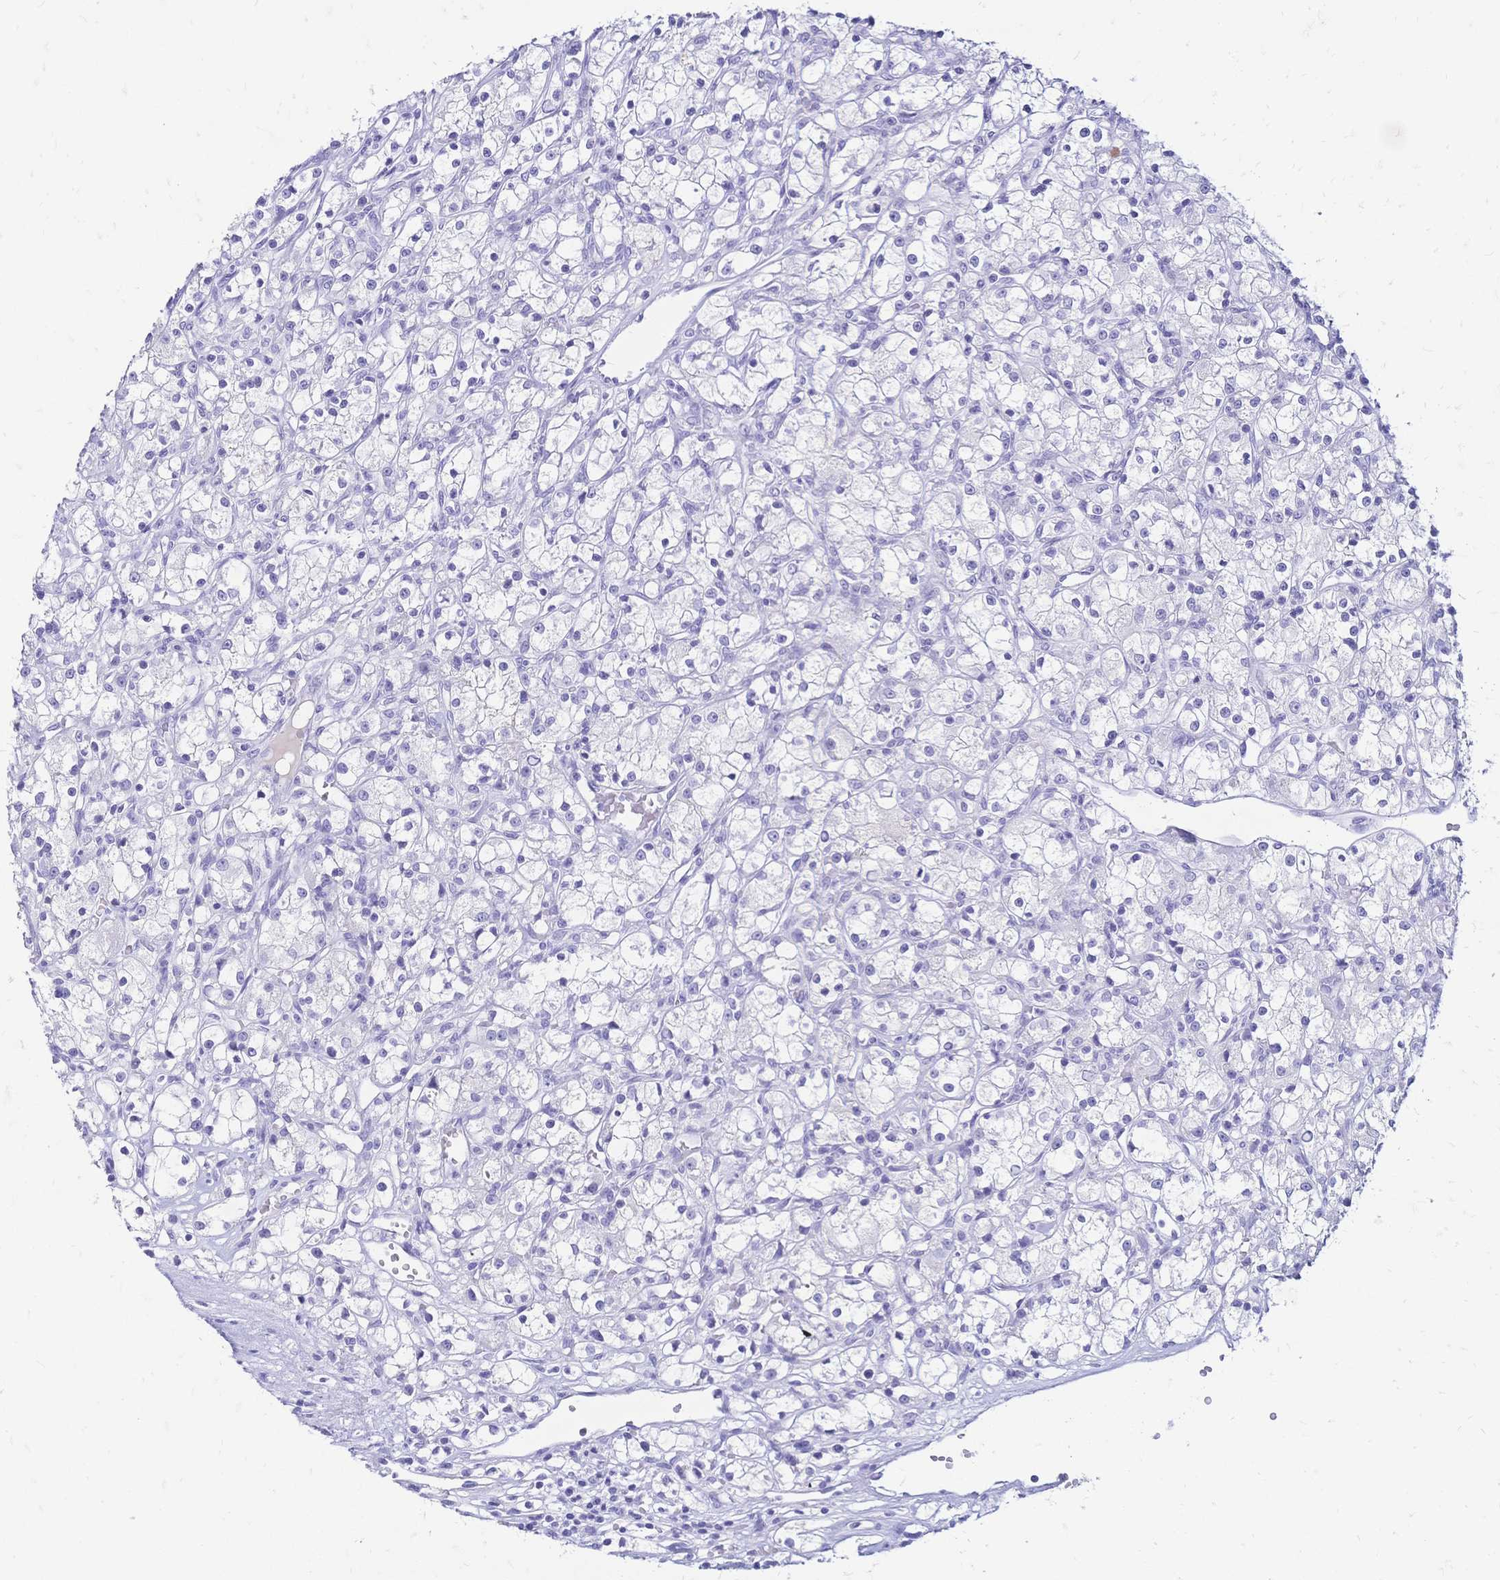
{"staining": {"intensity": "negative", "quantity": "none", "location": "none"}, "tissue": "renal cancer", "cell_type": "Tumor cells", "image_type": "cancer", "snomed": [{"axis": "morphology", "description": "Adenocarcinoma, NOS"}, {"axis": "topography", "description": "Kidney"}], "caption": "Tumor cells show no significant expression in renal cancer. (DAB immunohistochemistry (IHC) with hematoxylin counter stain).", "gene": "FA2H", "patient": {"sex": "female", "age": 59}}